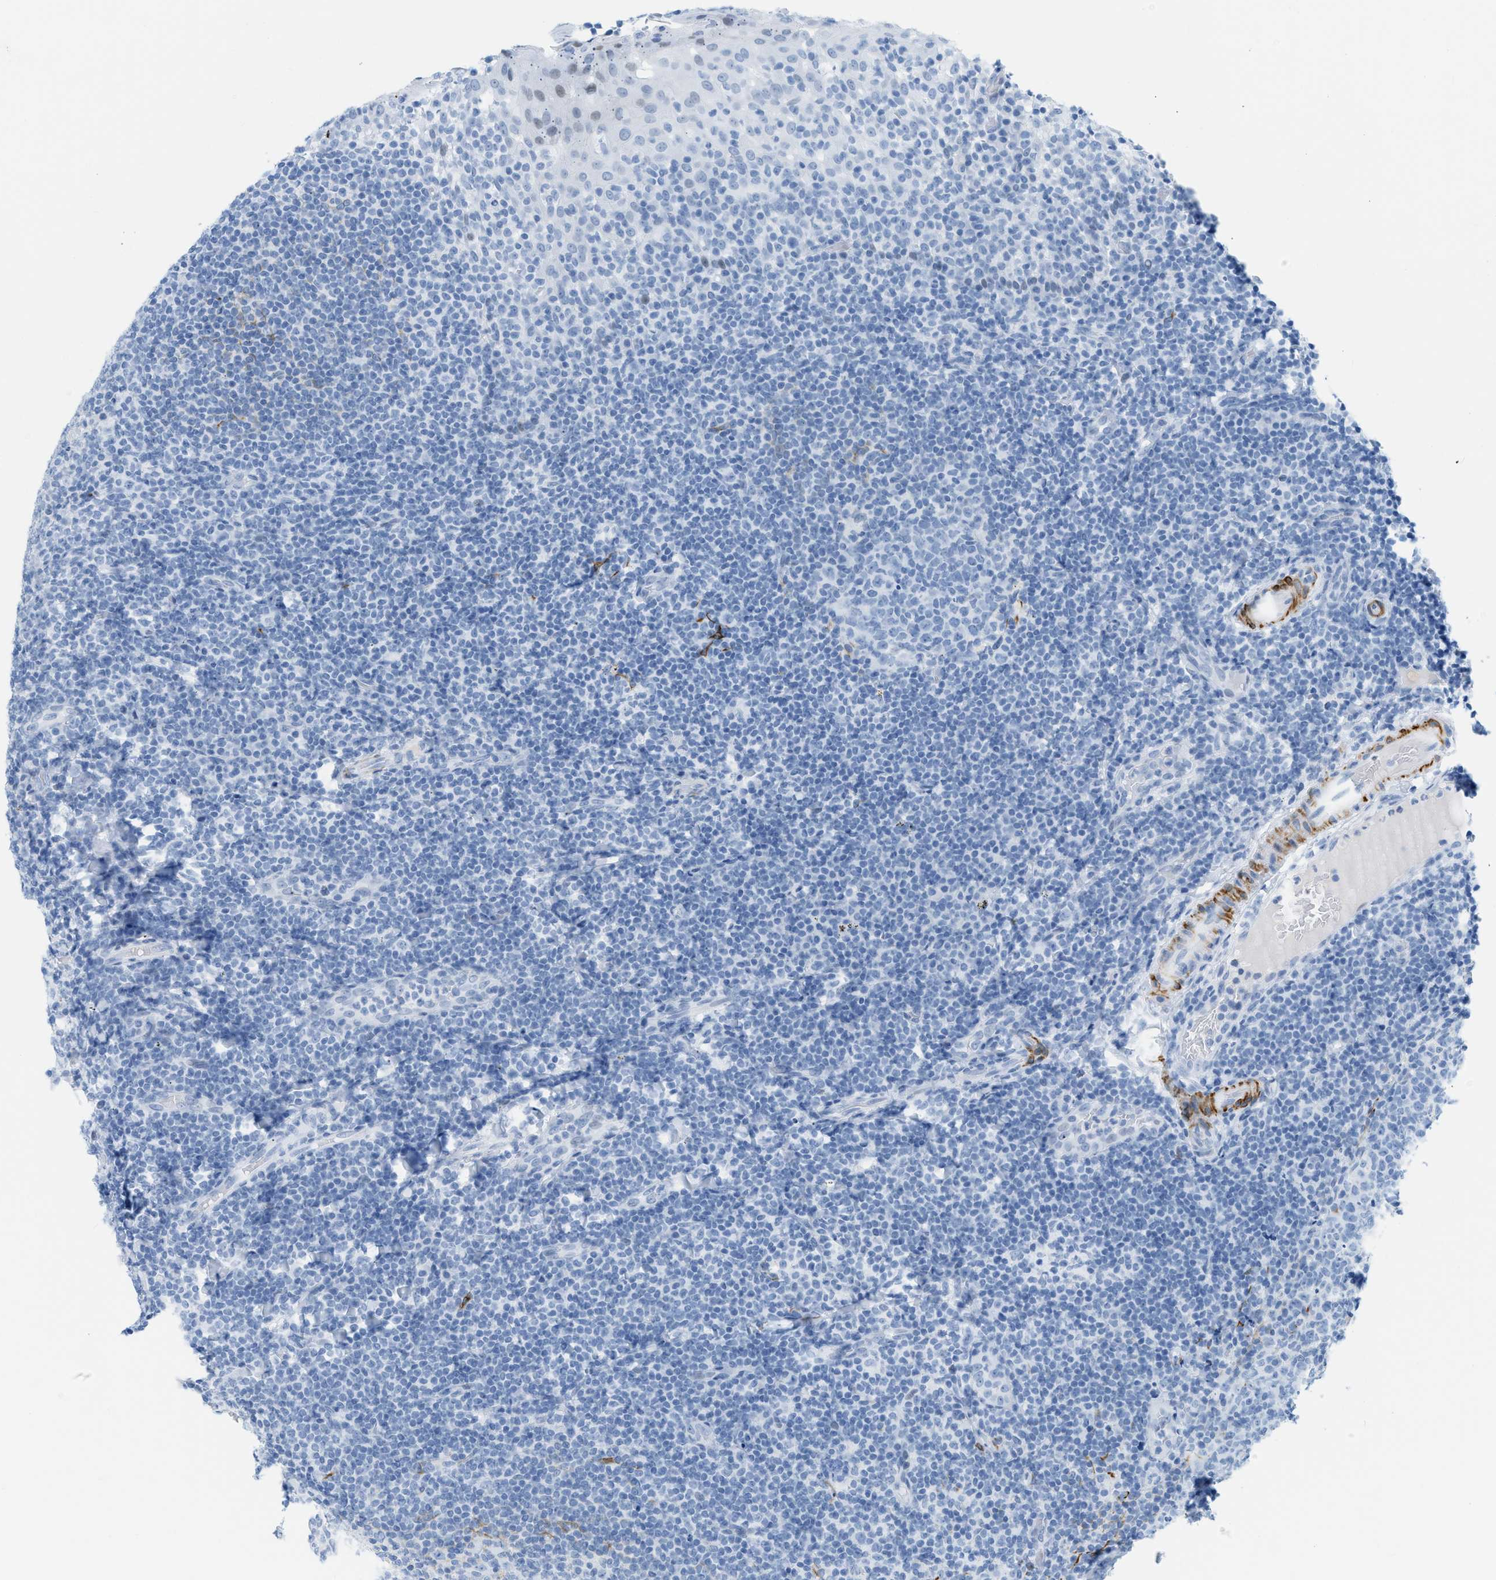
{"staining": {"intensity": "negative", "quantity": "none", "location": "none"}, "tissue": "tonsil", "cell_type": "Germinal center cells", "image_type": "normal", "snomed": [{"axis": "morphology", "description": "Normal tissue, NOS"}, {"axis": "topography", "description": "Tonsil"}], "caption": "IHC photomicrograph of benign tonsil: human tonsil stained with DAB (3,3'-diaminobenzidine) shows no significant protein positivity in germinal center cells.", "gene": "DES", "patient": {"sex": "female", "age": 19}}